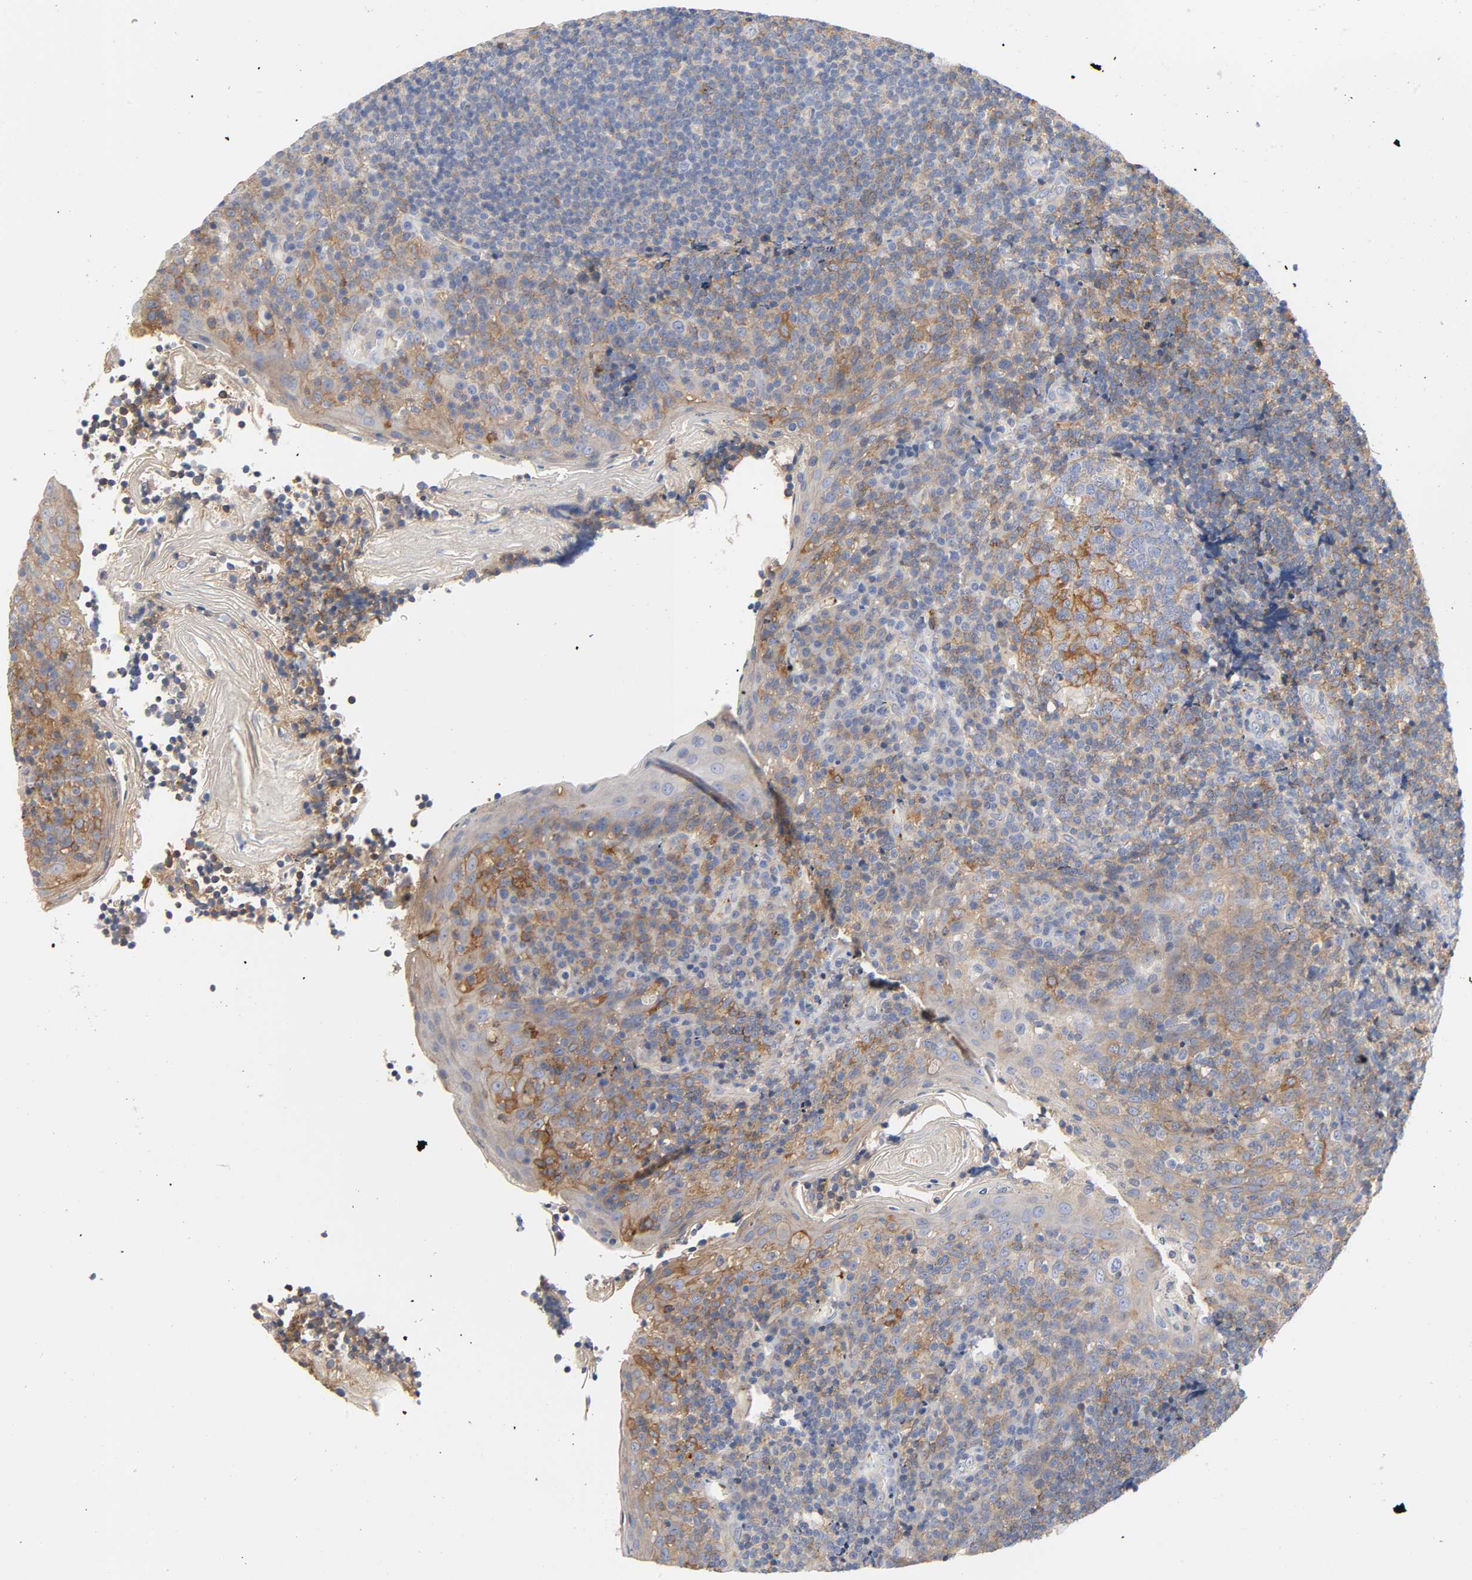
{"staining": {"intensity": "weak", "quantity": "<25%", "location": "cytoplasmic/membranous"}, "tissue": "tonsil", "cell_type": "Germinal center cells", "image_type": "normal", "snomed": [{"axis": "morphology", "description": "Normal tissue, NOS"}, {"axis": "topography", "description": "Tonsil"}], "caption": "This is a photomicrograph of immunohistochemistry (IHC) staining of benign tonsil, which shows no positivity in germinal center cells. (DAB (3,3'-diaminobenzidine) immunohistochemistry visualized using brightfield microscopy, high magnification).", "gene": "SRC", "patient": {"sex": "male", "age": 31}}